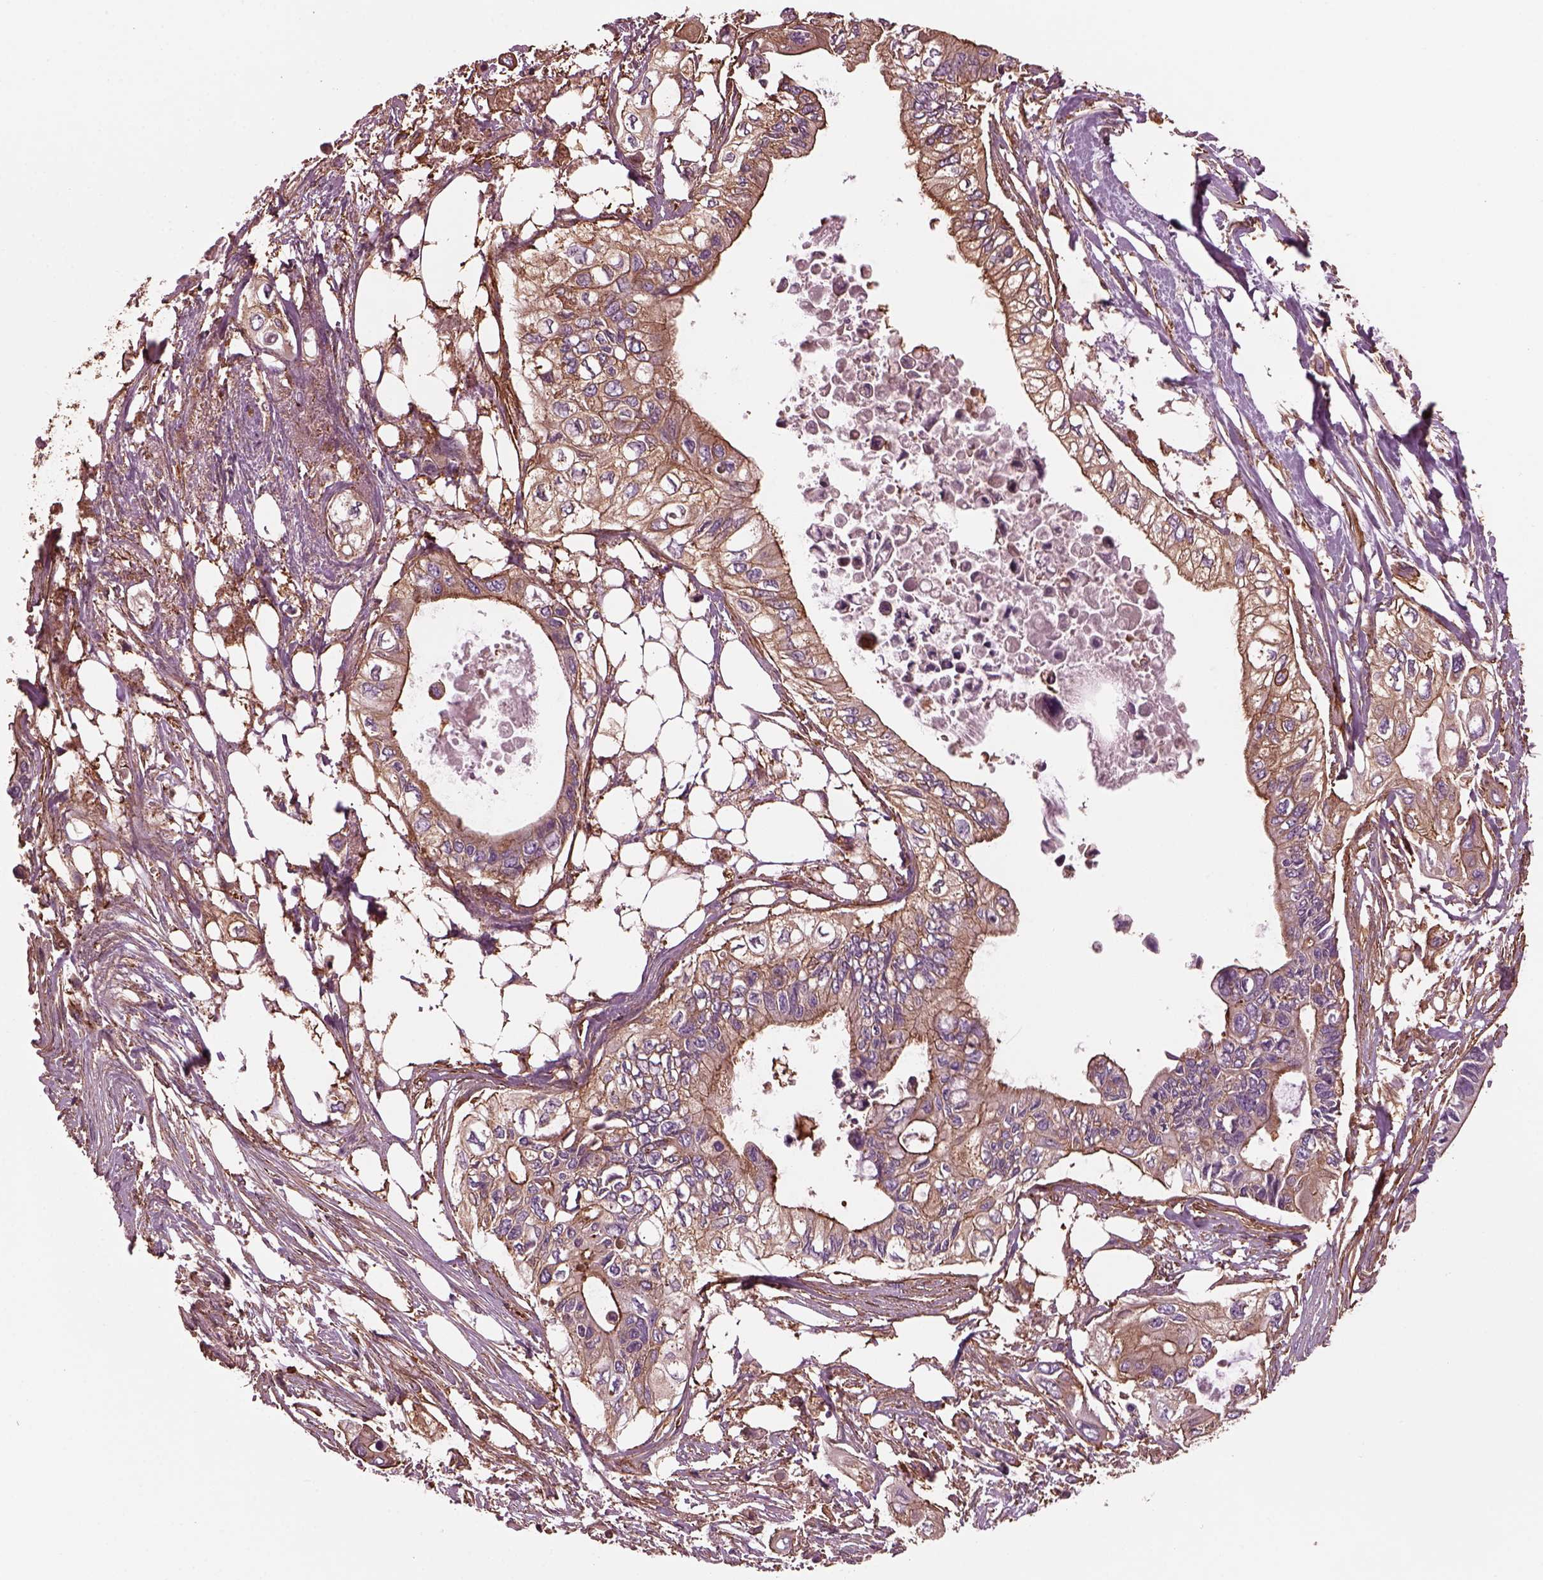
{"staining": {"intensity": "moderate", "quantity": "25%-75%", "location": "cytoplasmic/membranous"}, "tissue": "pancreatic cancer", "cell_type": "Tumor cells", "image_type": "cancer", "snomed": [{"axis": "morphology", "description": "Adenocarcinoma, NOS"}, {"axis": "topography", "description": "Pancreas"}], "caption": "IHC (DAB) staining of human pancreatic adenocarcinoma displays moderate cytoplasmic/membranous protein positivity in about 25%-75% of tumor cells.", "gene": "MYL6", "patient": {"sex": "female", "age": 63}}